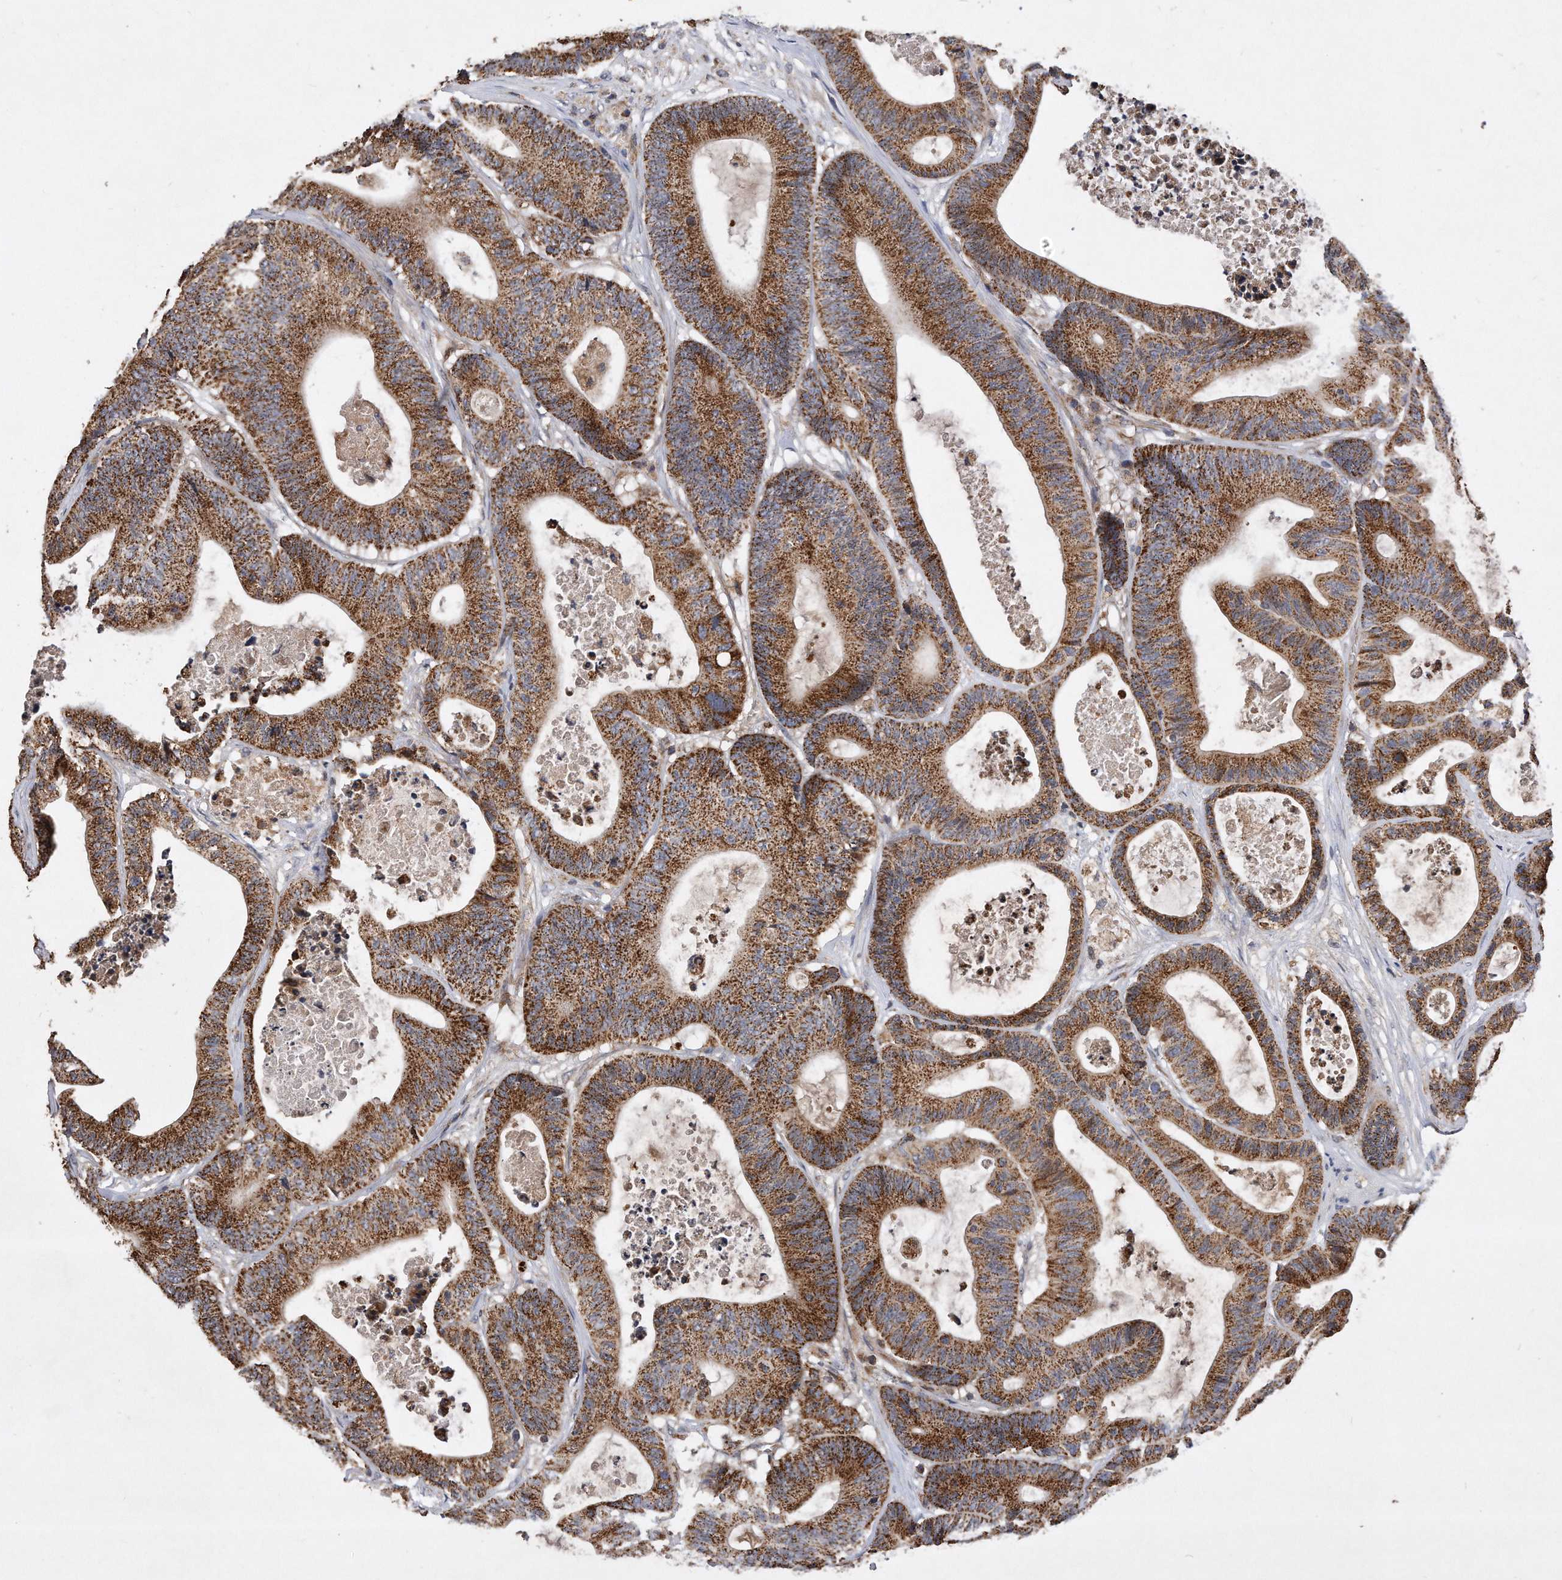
{"staining": {"intensity": "strong", "quantity": ">75%", "location": "cytoplasmic/membranous"}, "tissue": "colorectal cancer", "cell_type": "Tumor cells", "image_type": "cancer", "snomed": [{"axis": "morphology", "description": "Adenocarcinoma, NOS"}, {"axis": "topography", "description": "Colon"}], "caption": "Tumor cells exhibit high levels of strong cytoplasmic/membranous staining in approximately >75% of cells in human colorectal adenocarcinoma.", "gene": "PPP5C", "patient": {"sex": "female", "age": 84}}